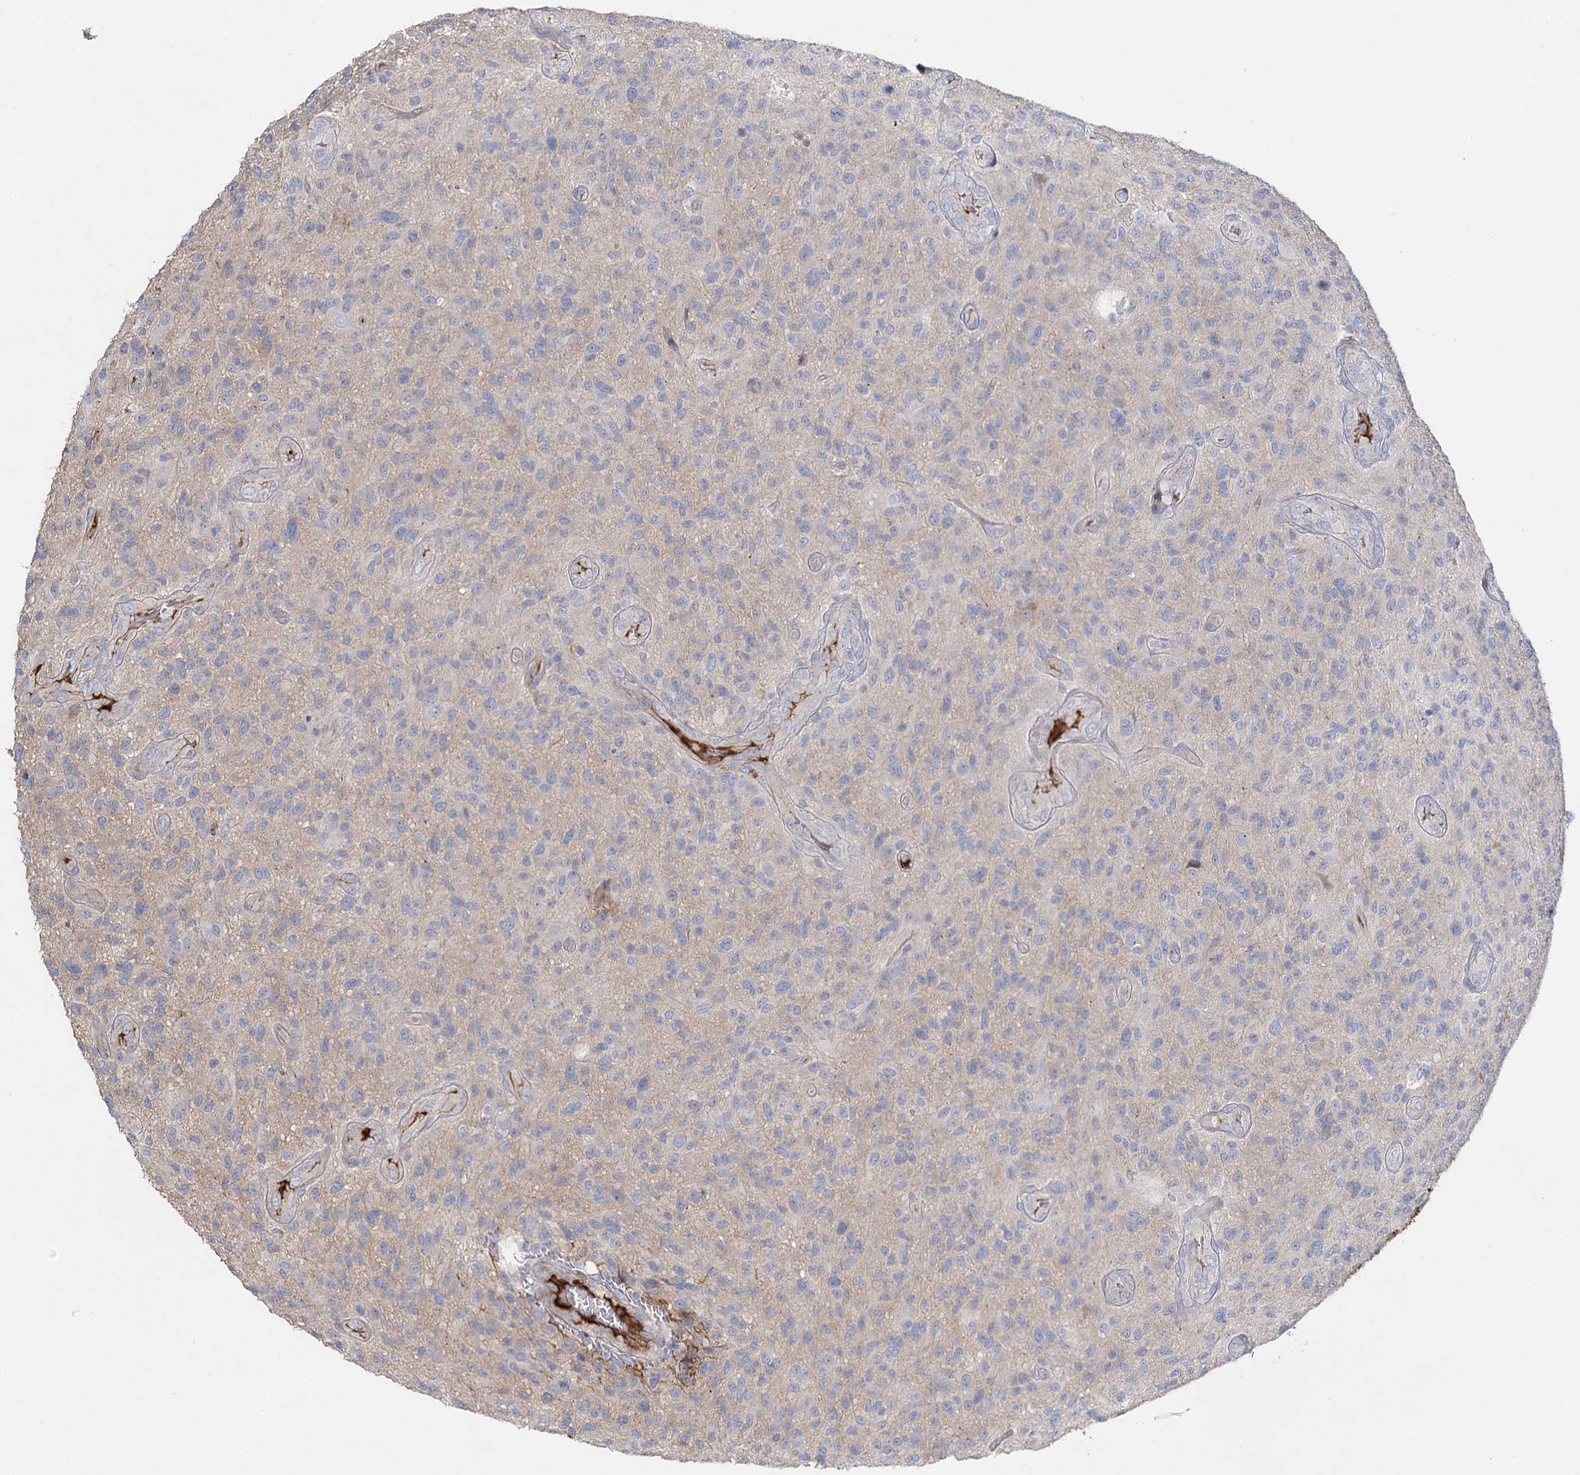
{"staining": {"intensity": "negative", "quantity": "none", "location": "none"}, "tissue": "glioma", "cell_type": "Tumor cells", "image_type": "cancer", "snomed": [{"axis": "morphology", "description": "Glioma, malignant, High grade"}, {"axis": "topography", "description": "Brain"}], "caption": "There is no significant expression in tumor cells of glioma.", "gene": "ALKBH8", "patient": {"sex": "male", "age": 47}}